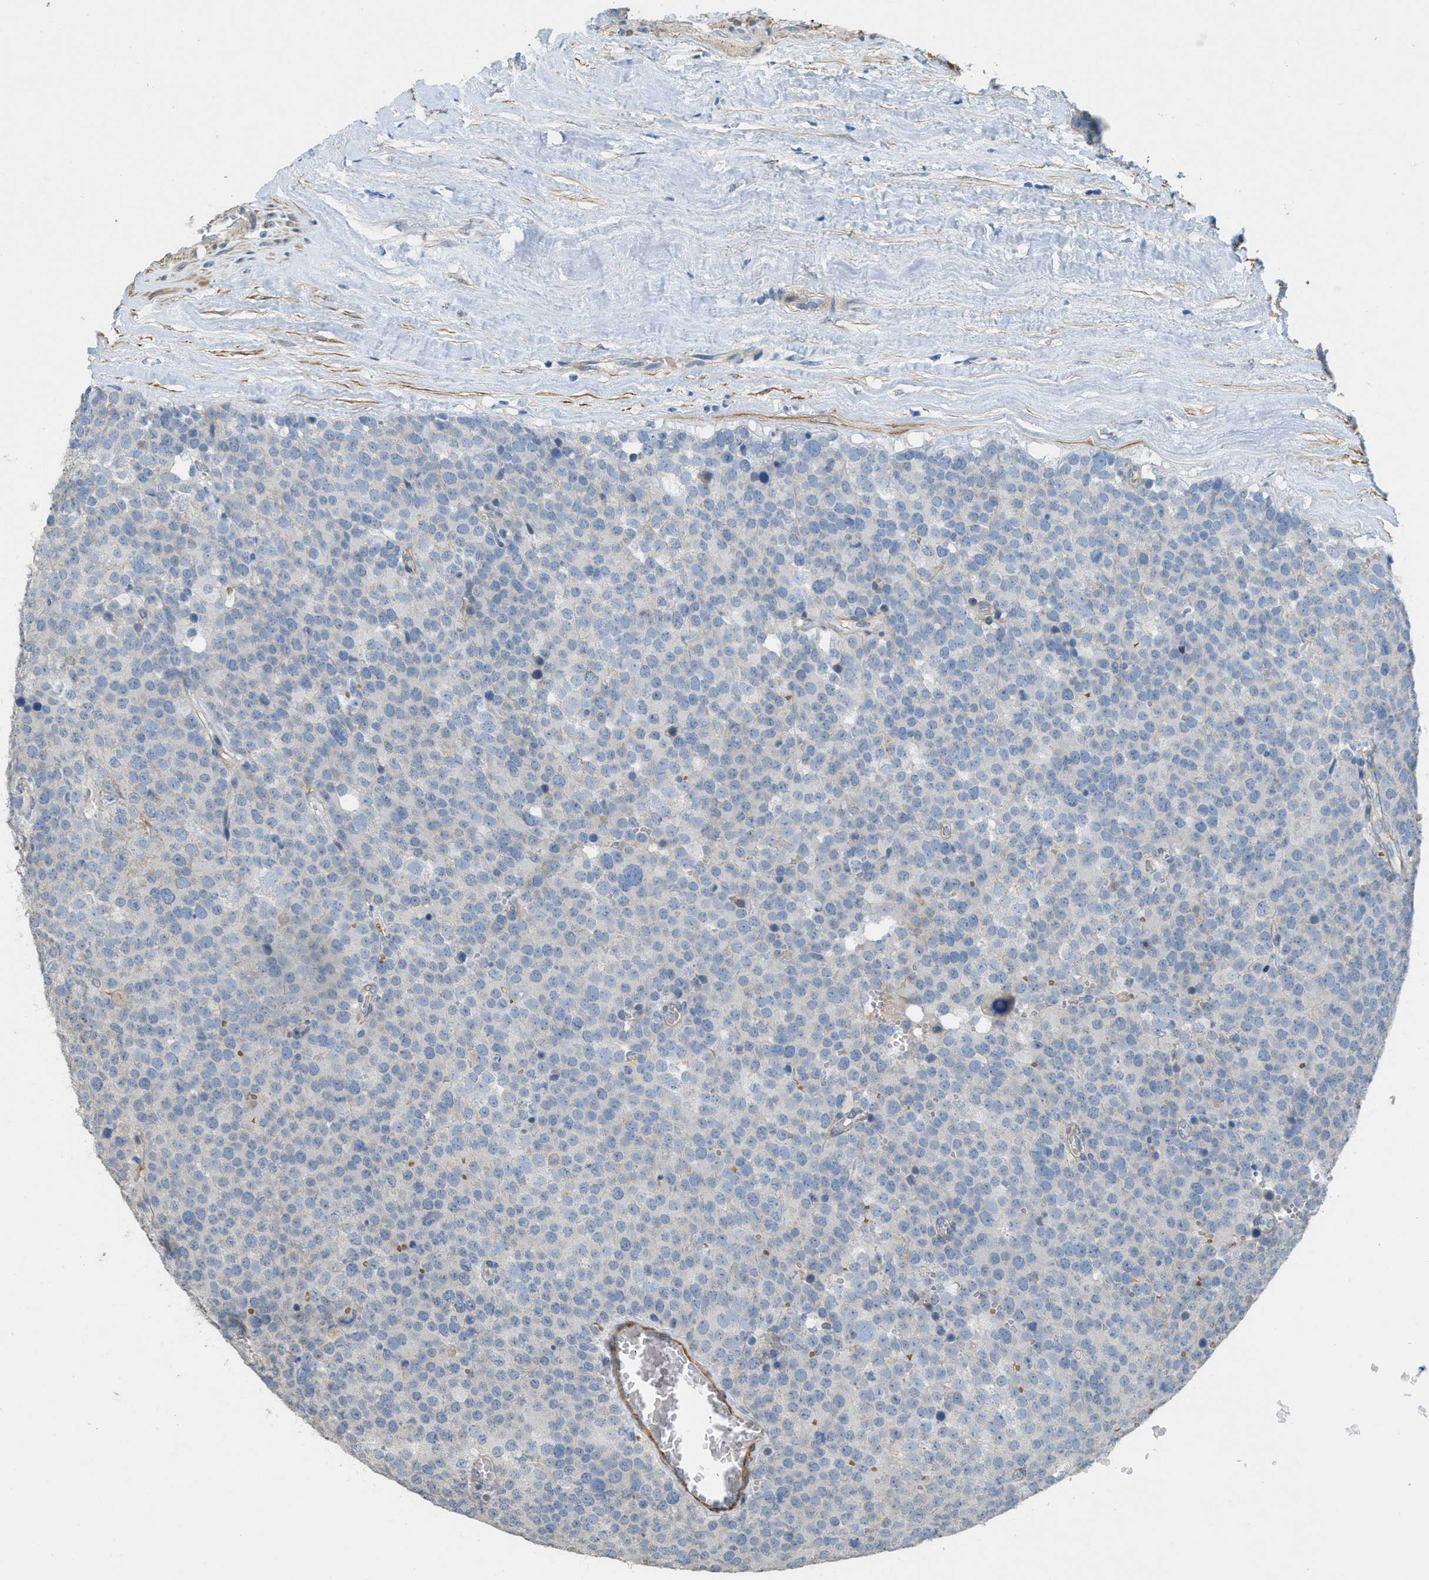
{"staining": {"intensity": "weak", "quantity": "<25%", "location": "cytoplasmic/membranous"}, "tissue": "testis cancer", "cell_type": "Tumor cells", "image_type": "cancer", "snomed": [{"axis": "morphology", "description": "Normal tissue, NOS"}, {"axis": "morphology", "description": "Seminoma, NOS"}, {"axis": "topography", "description": "Testis"}], "caption": "Immunohistochemistry (IHC) histopathology image of neoplastic tissue: testis cancer (seminoma) stained with DAB (3,3'-diaminobenzidine) demonstrates no significant protein staining in tumor cells.", "gene": "MRS2", "patient": {"sex": "male", "age": 71}}